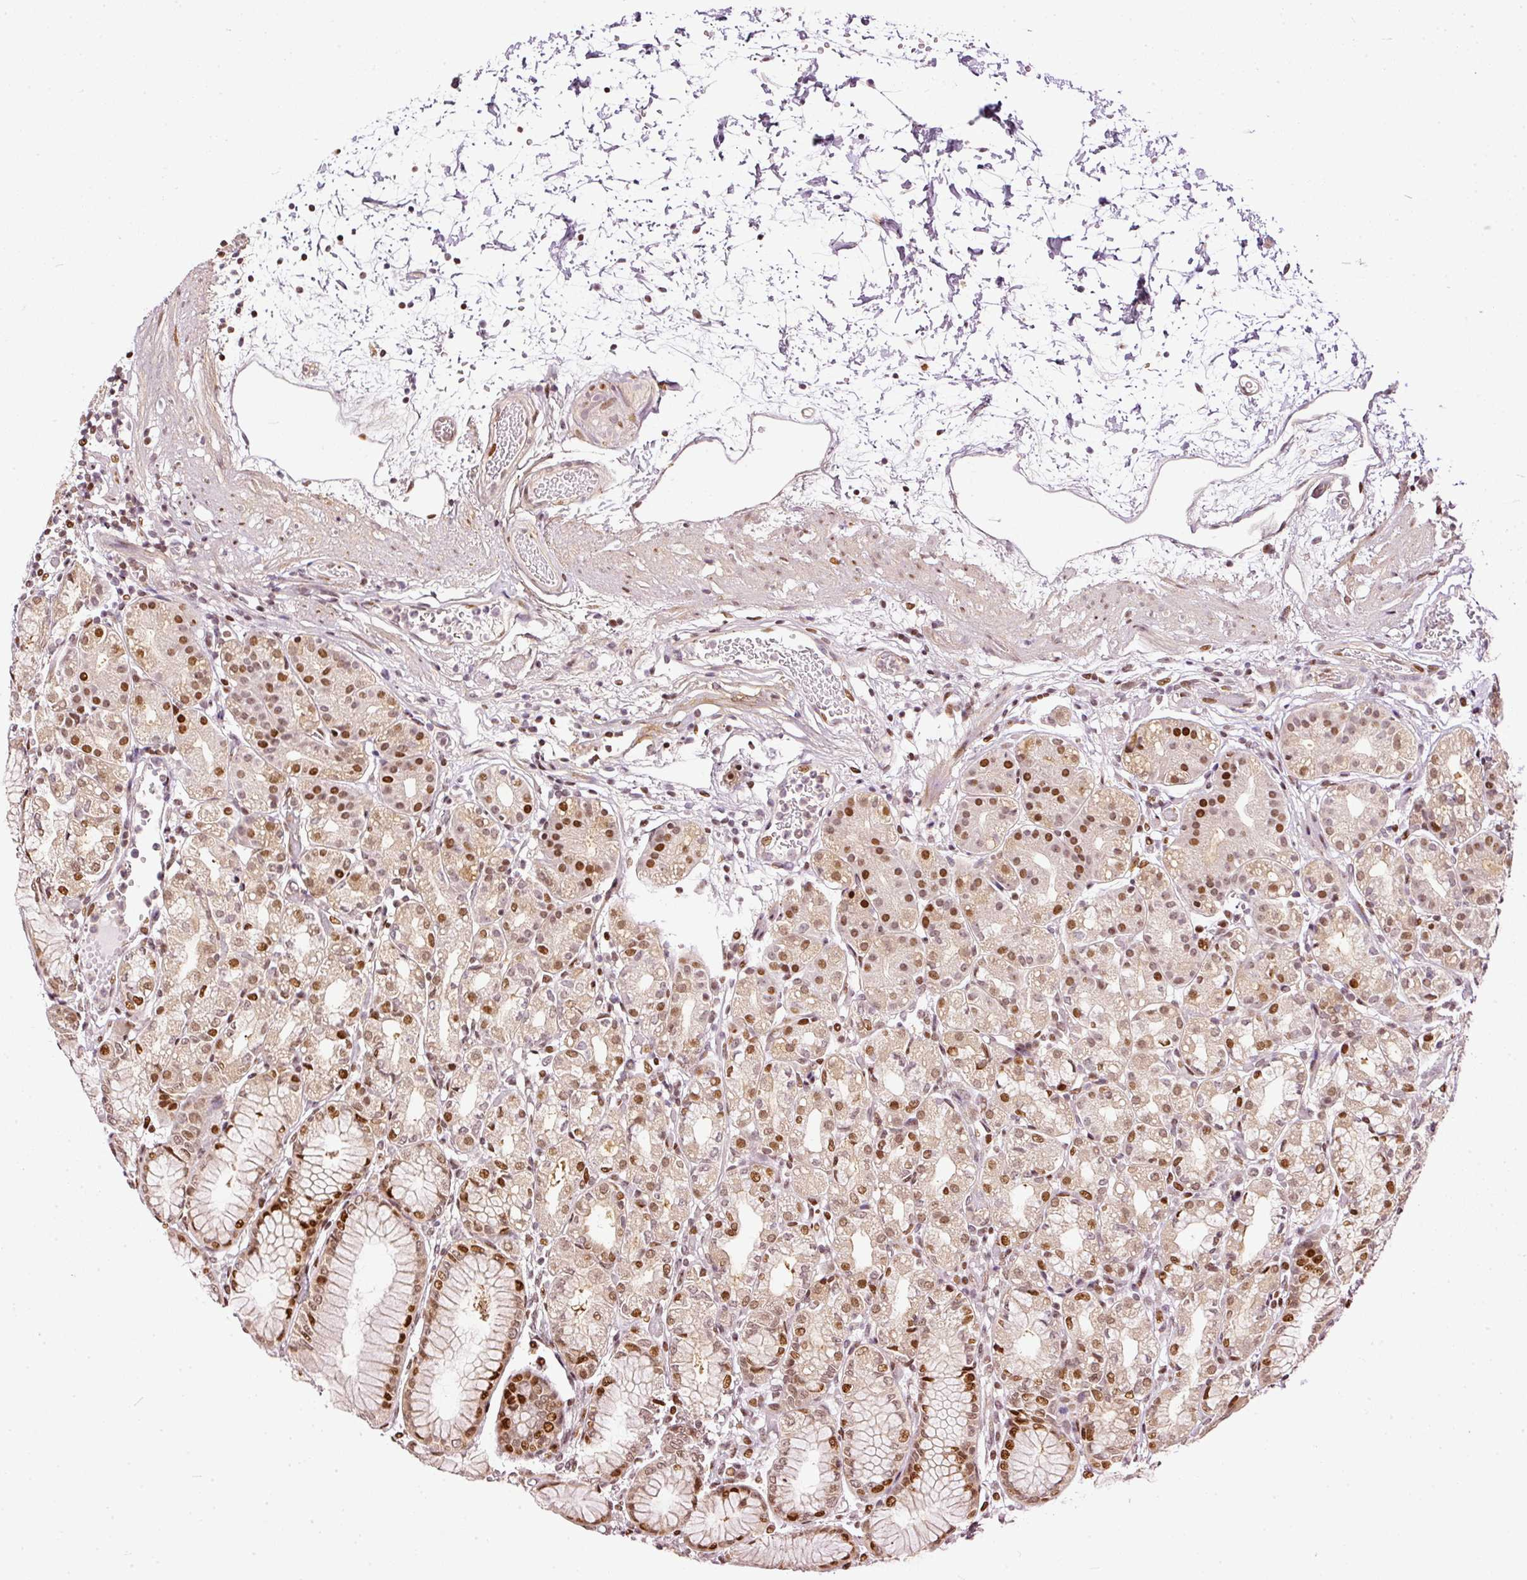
{"staining": {"intensity": "moderate", "quantity": "25%-75%", "location": "cytoplasmic/membranous,nuclear"}, "tissue": "stomach", "cell_type": "Glandular cells", "image_type": "normal", "snomed": [{"axis": "morphology", "description": "Normal tissue, NOS"}, {"axis": "topography", "description": "Stomach"}], "caption": "Immunohistochemistry (IHC) (DAB (3,3'-diaminobenzidine)) staining of unremarkable stomach shows moderate cytoplasmic/membranous,nuclear protein staining in about 25%-75% of glandular cells.", "gene": "ZNF778", "patient": {"sex": "female", "age": 57}}